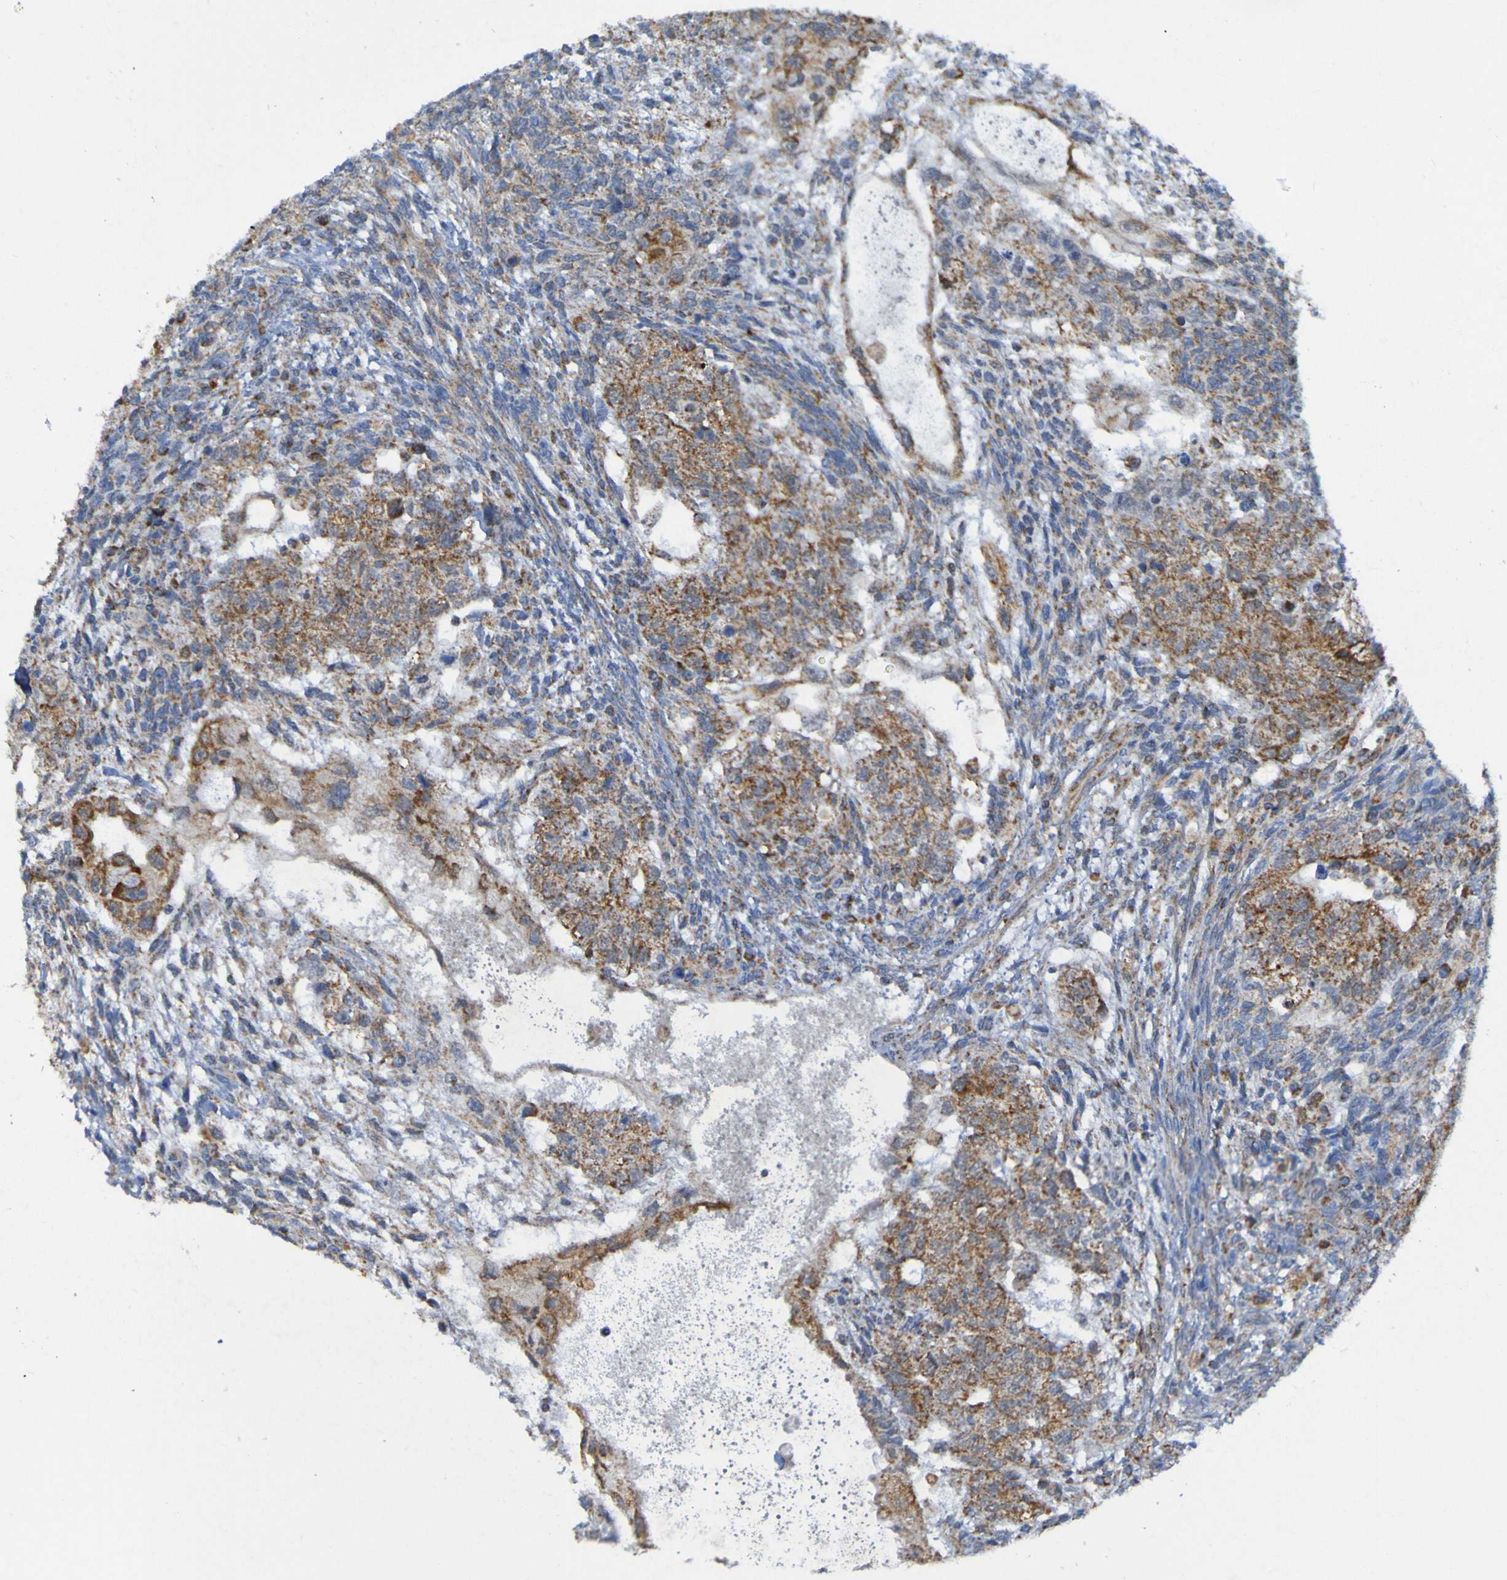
{"staining": {"intensity": "moderate", "quantity": ">75%", "location": "cytoplasmic/membranous"}, "tissue": "testis cancer", "cell_type": "Tumor cells", "image_type": "cancer", "snomed": [{"axis": "morphology", "description": "Normal tissue, NOS"}, {"axis": "morphology", "description": "Carcinoma, Embryonal, NOS"}, {"axis": "topography", "description": "Testis"}], "caption": "Tumor cells reveal moderate cytoplasmic/membranous staining in about >75% of cells in embryonal carcinoma (testis).", "gene": "CCDC51", "patient": {"sex": "male", "age": 36}}